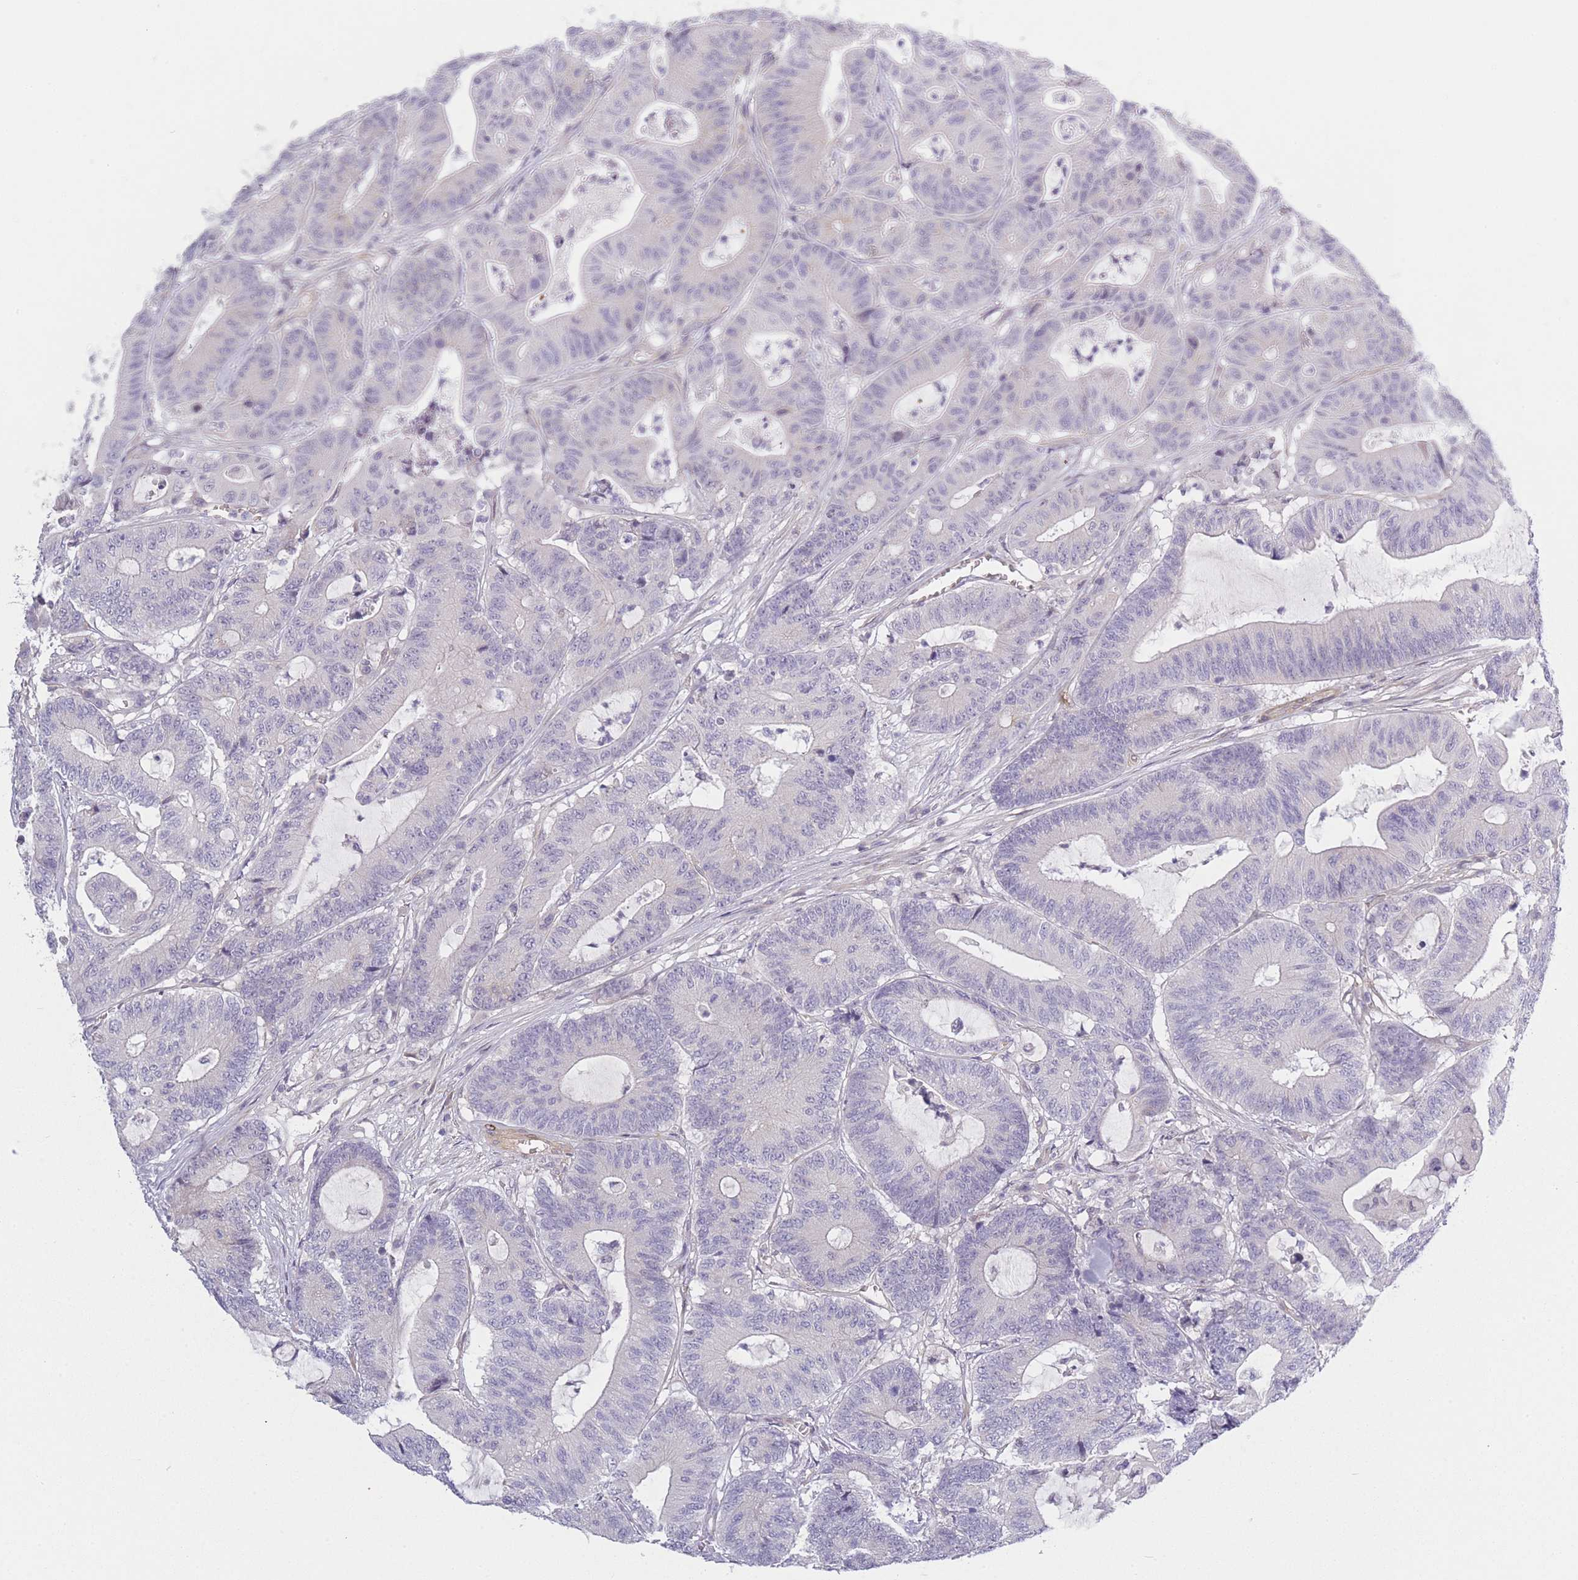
{"staining": {"intensity": "negative", "quantity": "none", "location": "none"}, "tissue": "colorectal cancer", "cell_type": "Tumor cells", "image_type": "cancer", "snomed": [{"axis": "morphology", "description": "Adenocarcinoma, NOS"}, {"axis": "topography", "description": "Colon"}], "caption": "Immunohistochemistry (IHC) photomicrograph of neoplastic tissue: human colorectal adenocarcinoma stained with DAB (3,3'-diaminobenzidine) displays no significant protein expression in tumor cells.", "gene": "SLC7A6", "patient": {"sex": "female", "age": 84}}